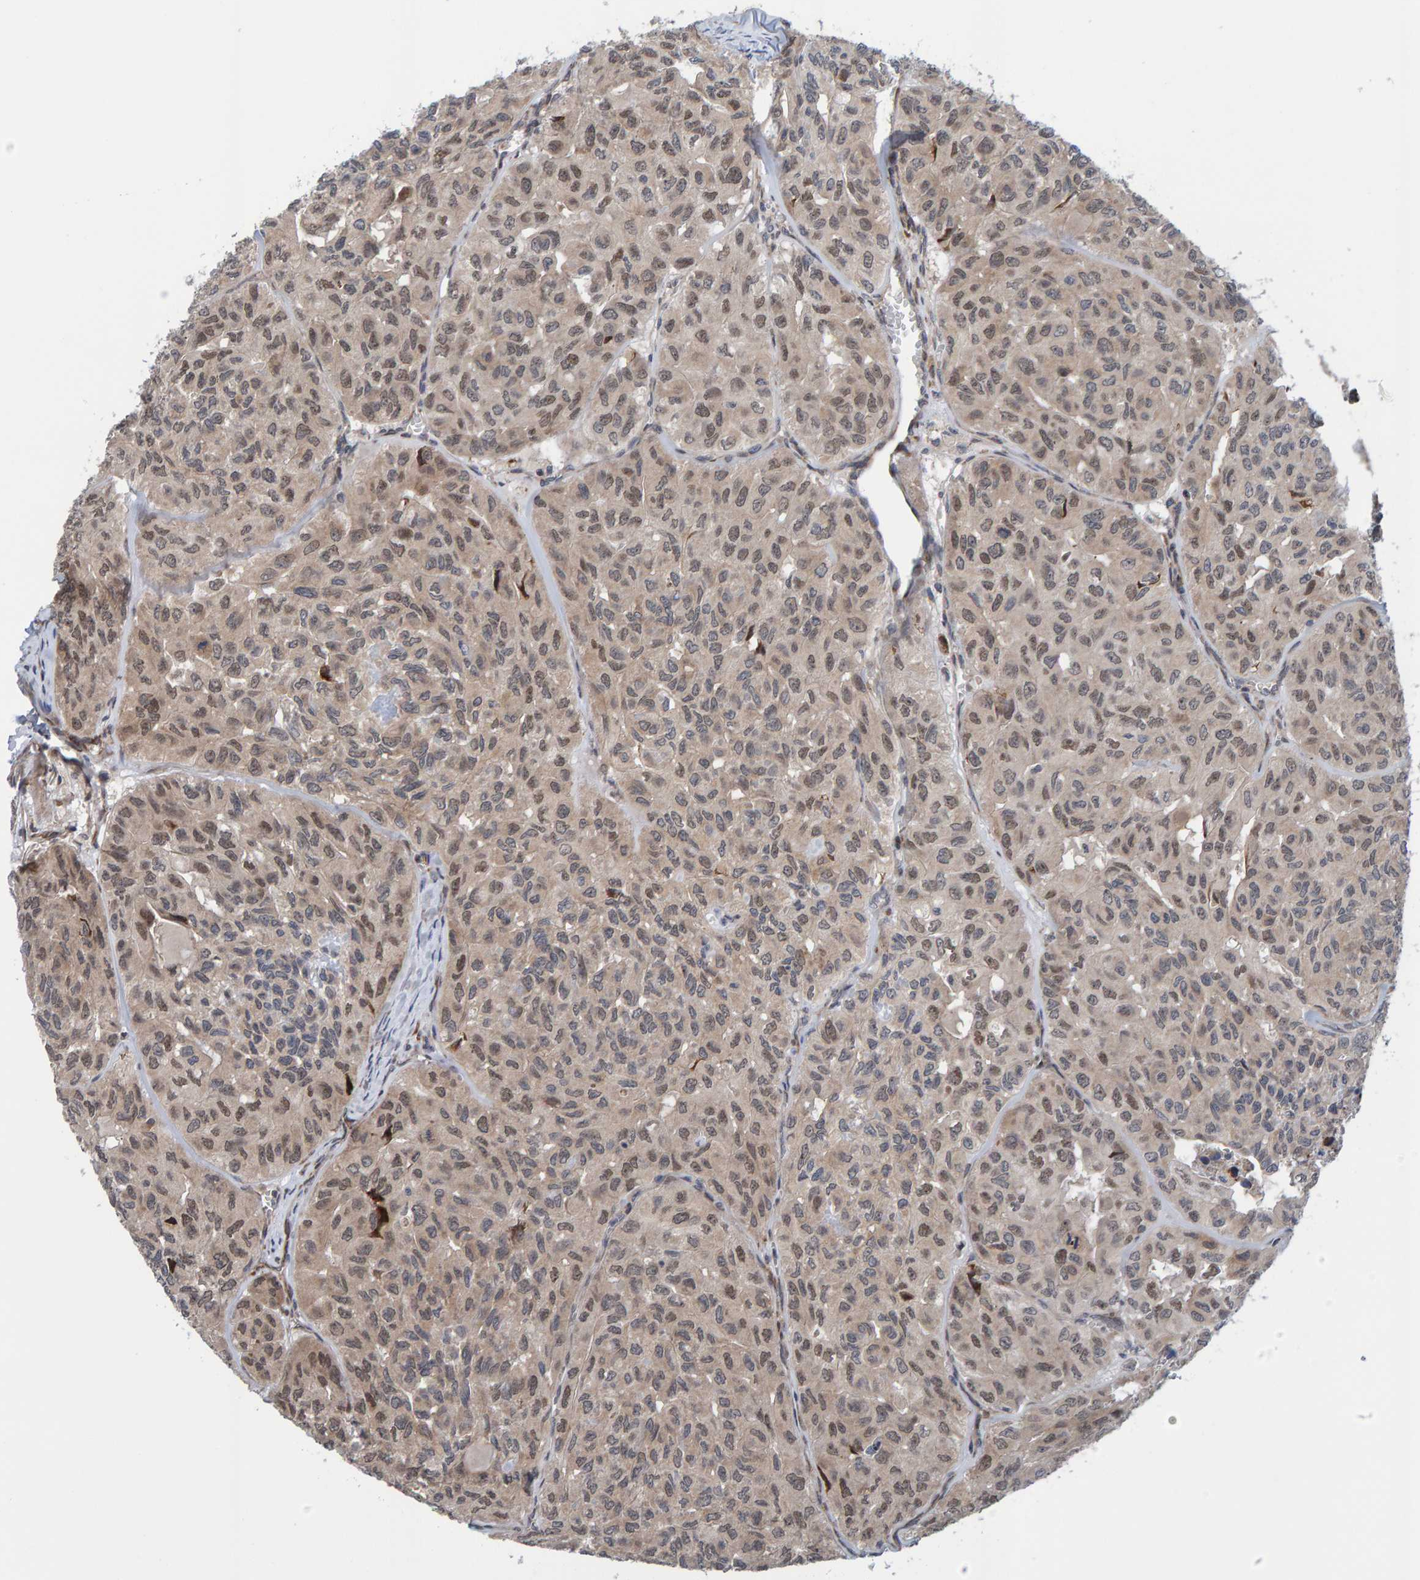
{"staining": {"intensity": "weak", "quantity": ">75%", "location": "cytoplasmic/membranous,nuclear"}, "tissue": "head and neck cancer", "cell_type": "Tumor cells", "image_type": "cancer", "snomed": [{"axis": "morphology", "description": "Adenocarcinoma, NOS"}, {"axis": "topography", "description": "Salivary gland, NOS"}, {"axis": "topography", "description": "Head-Neck"}], "caption": "Protein staining of head and neck cancer (adenocarcinoma) tissue demonstrates weak cytoplasmic/membranous and nuclear positivity in approximately >75% of tumor cells.", "gene": "MFSD6L", "patient": {"sex": "female", "age": 76}}